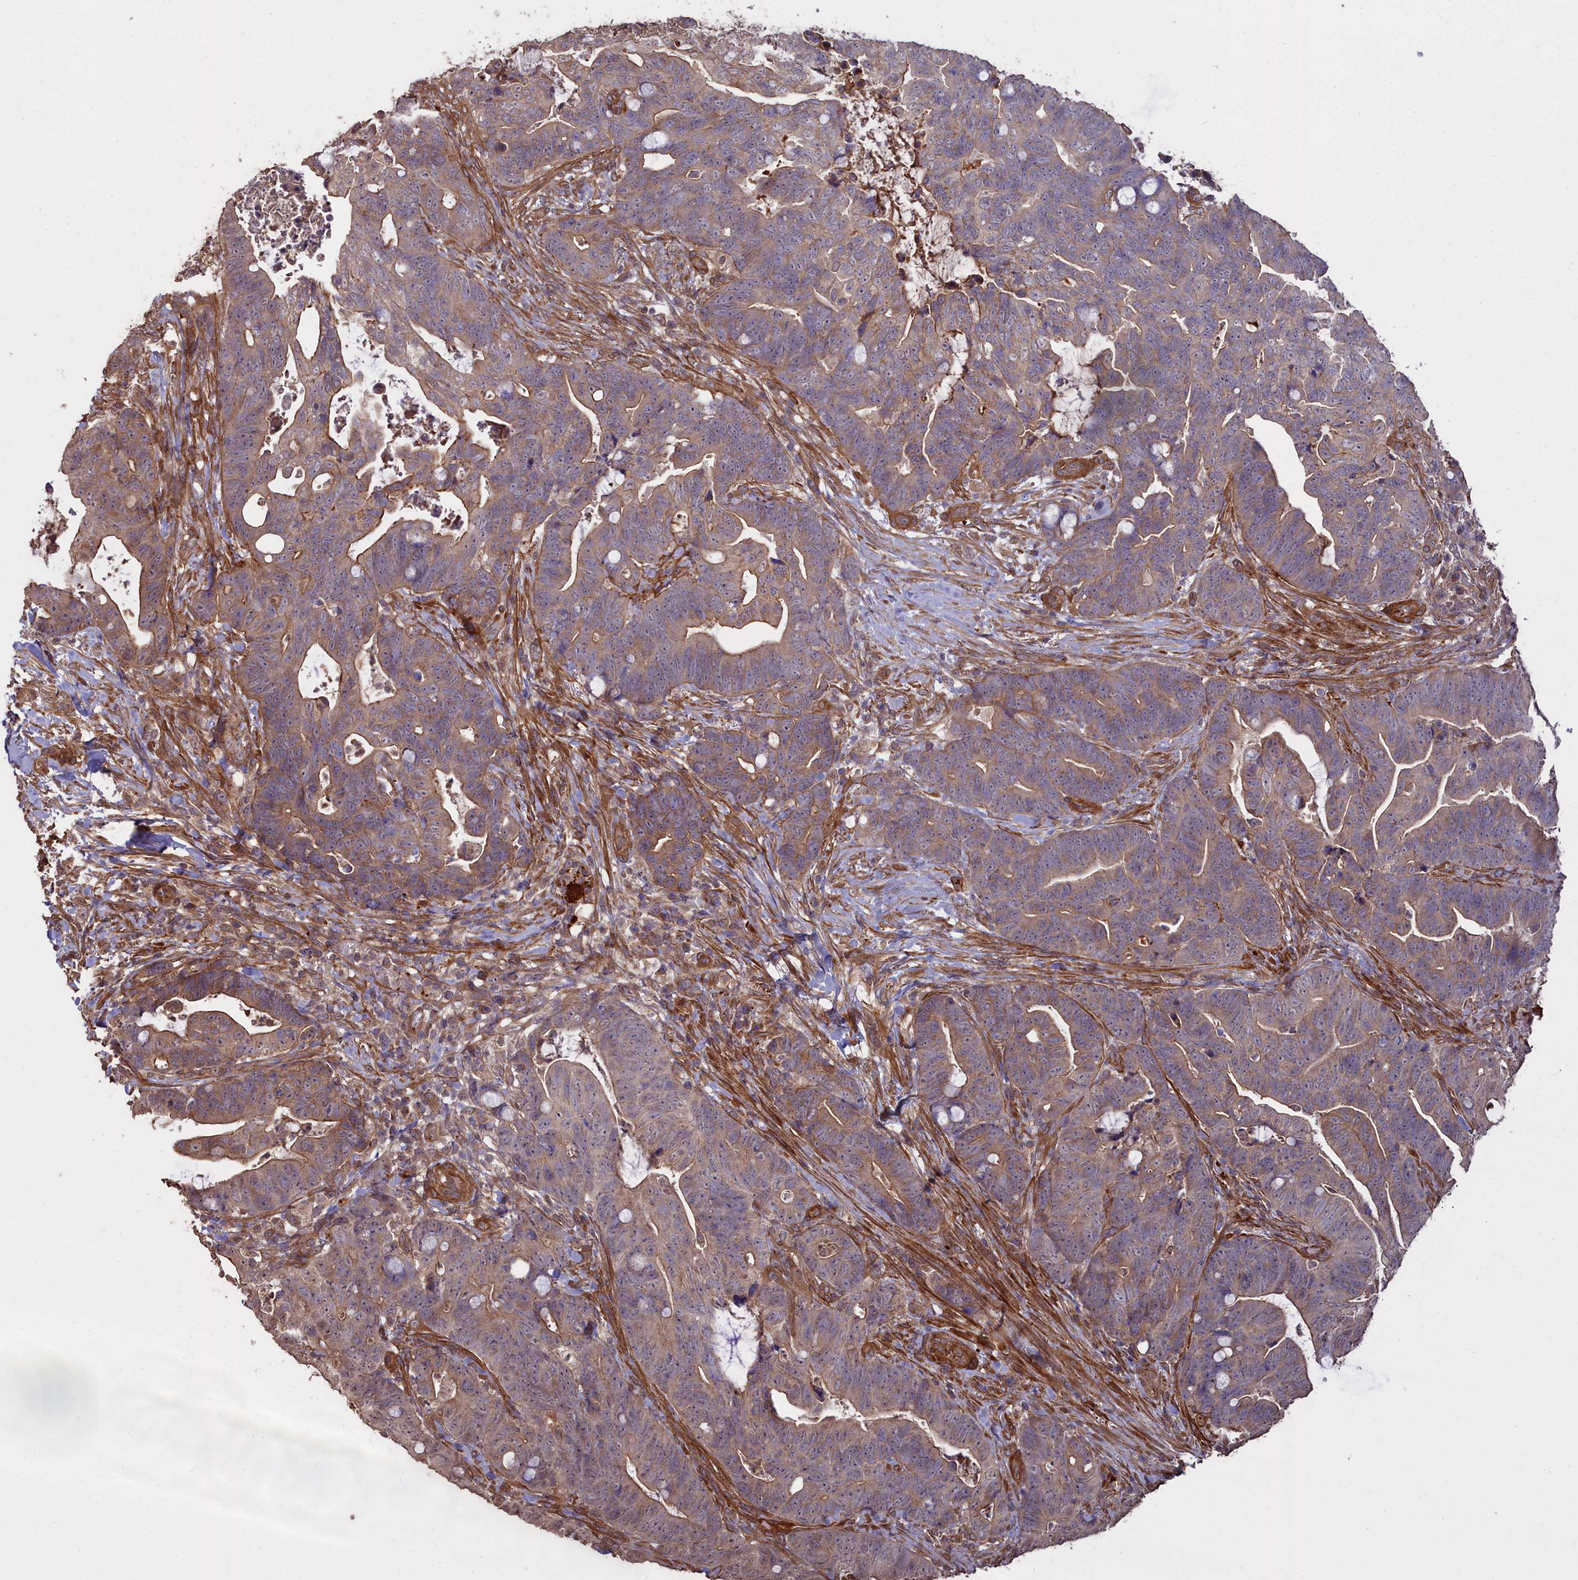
{"staining": {"intensity": "moderate", "quantity": ">75%", "location": "cytoplasmic/membranous"}, "tissue": "colorectal cancer", "cell_type": "Tumor cells", "image_type": "cancer", "snomed": [{"axis": "morphology", "description": "Adenocarcinoma, NOS"}, {"axis": "topography", "description": "Colon"}], "caption": "Moderate cytoplasmic/membranous protein staining is seen in approximately >75% of tumor cells in adenocarcinoma (colorectal).", "gene": "ATP6V0A2", "patient": {"sex": "female", "age": 82}}